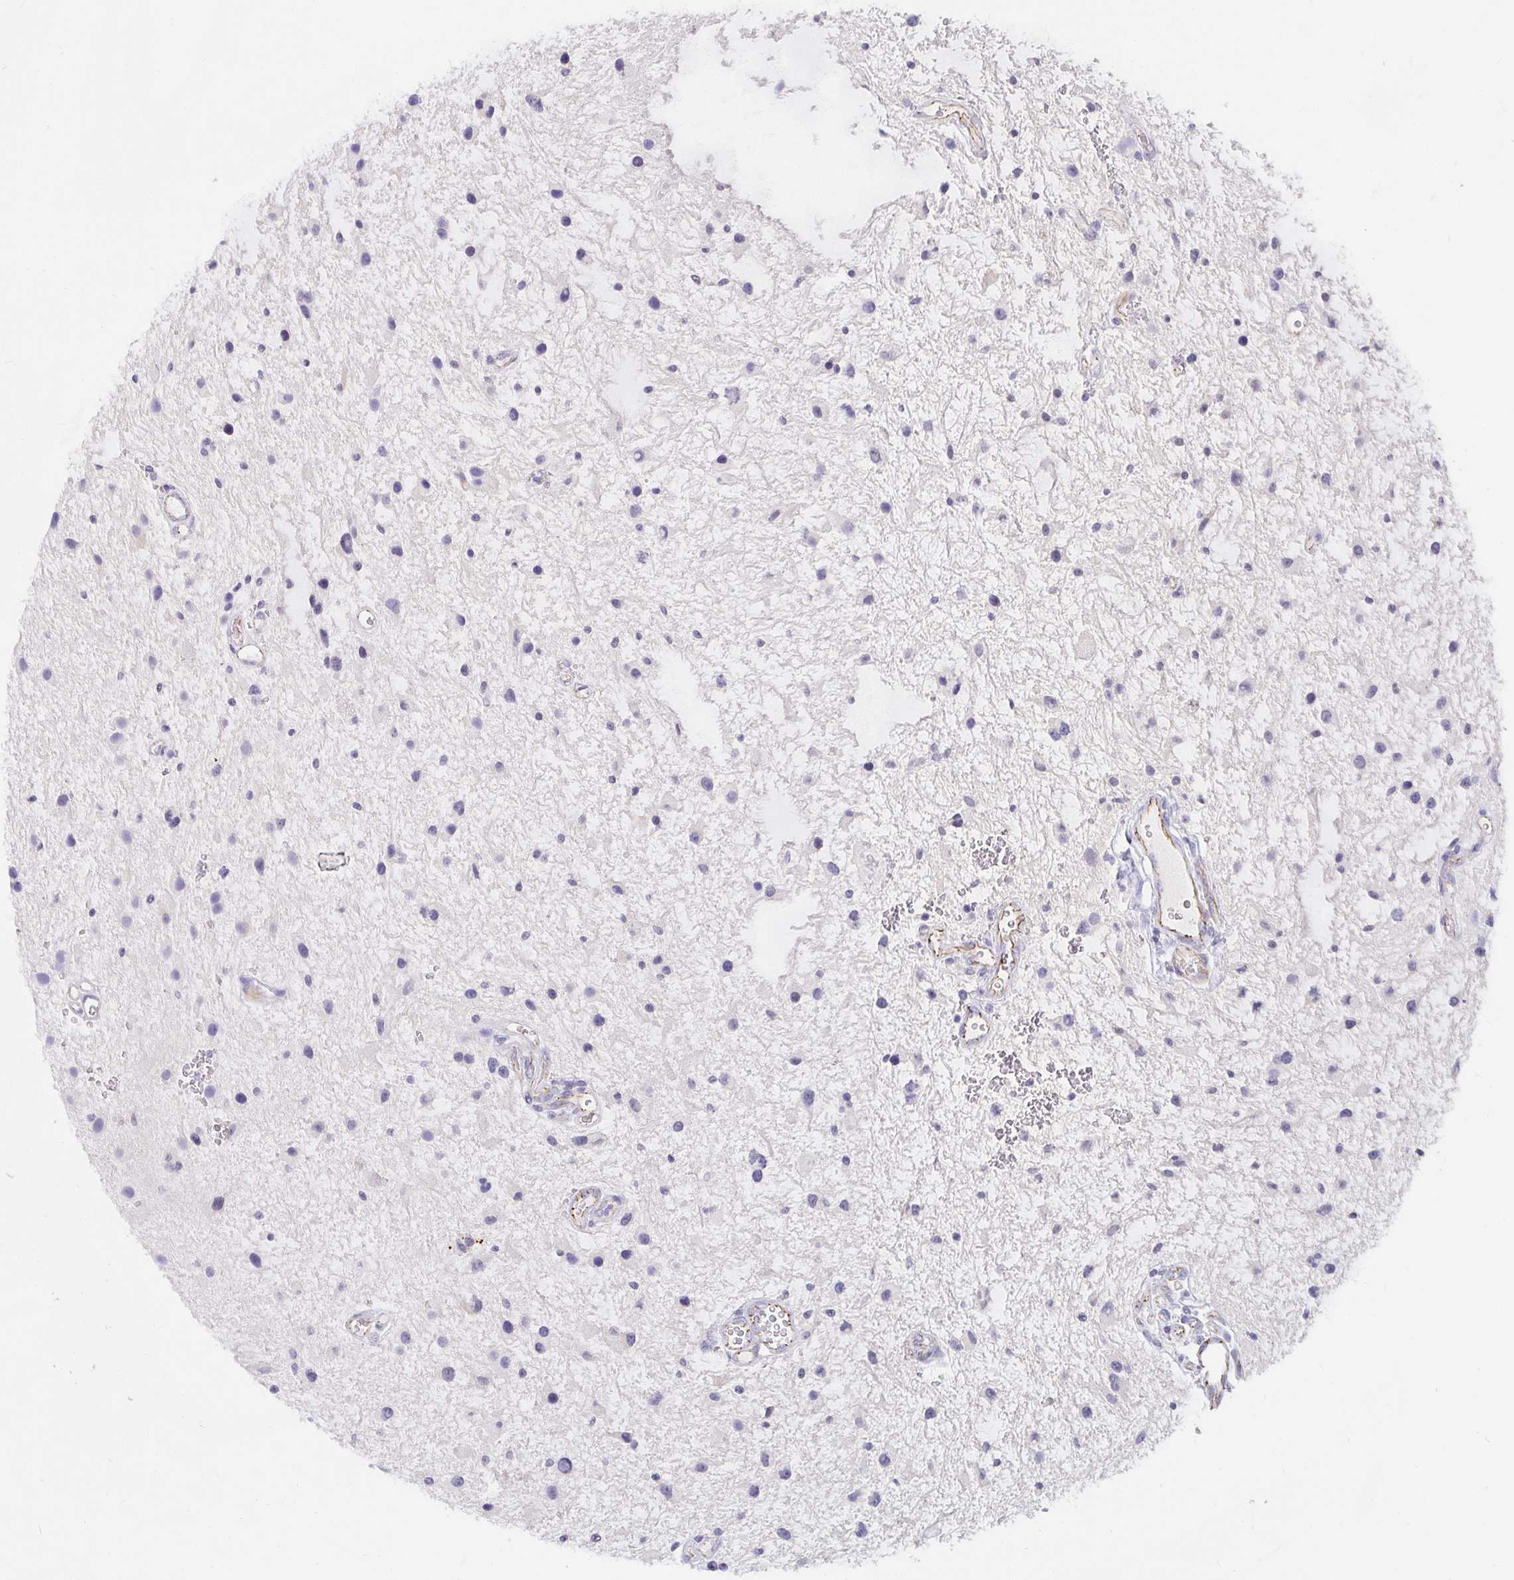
{"staining": {"intensity": "negative", "quantity": "none", "location": "none"}, "tissue": "glioma", "cell_type": "Tumor cells", "image_type": "cancer", "snomed": [{"axis": "morphology", "description": "Glioma, malignant, Low grade"}, {"axis": "topography", "description": "Cerebellum"}], "caption": "An image of human malignant low-grade glioma is negative for staining in tumor cells. The staining is performed using DAB brown chromogen with nuclei counter-stained in using hematoxylin.", "gene": "PDX1", "patient": {"sex": "female", "age": 14}}